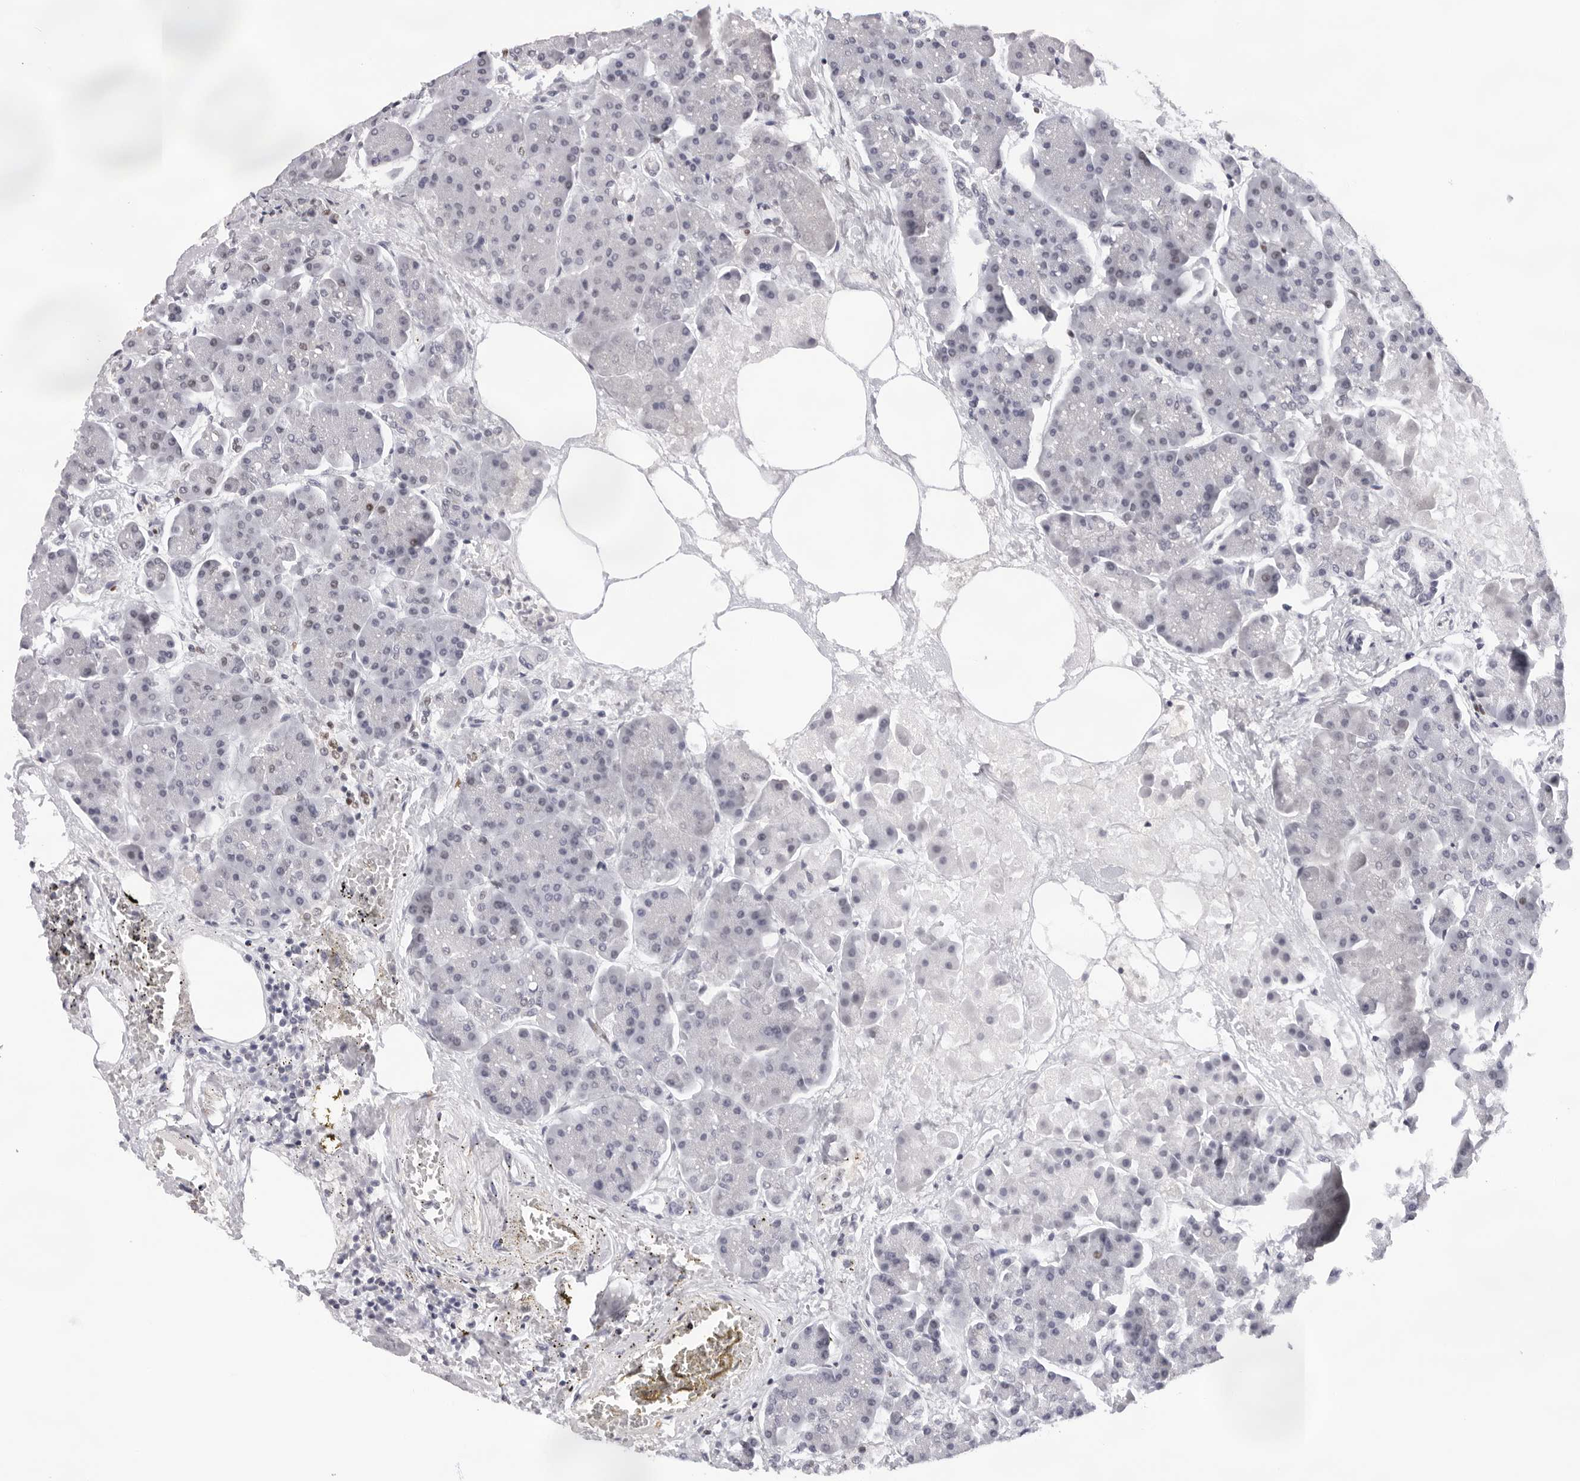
{"staining": {"intensity": "weak", "quantity": "25%-75%", "location": "nuclear"}, "tissue": "pancreas", "cell_type": "Exocrine glandular cells", "image_type": "normal", "snomed": [{"axis": "morphology", "description": "Normal tissue, NOS"}, {"axis": "topography", "description": "Pancreas"}], "caption": "A photomicrograph showing weak nuclear expression in approximately 25%-75% of exocrine glandular cells in normal pancreas, as visualized by brown immunohistochemical staining.", "gene": "OGG1", "patient": {"sex": "female", "age": 70}}